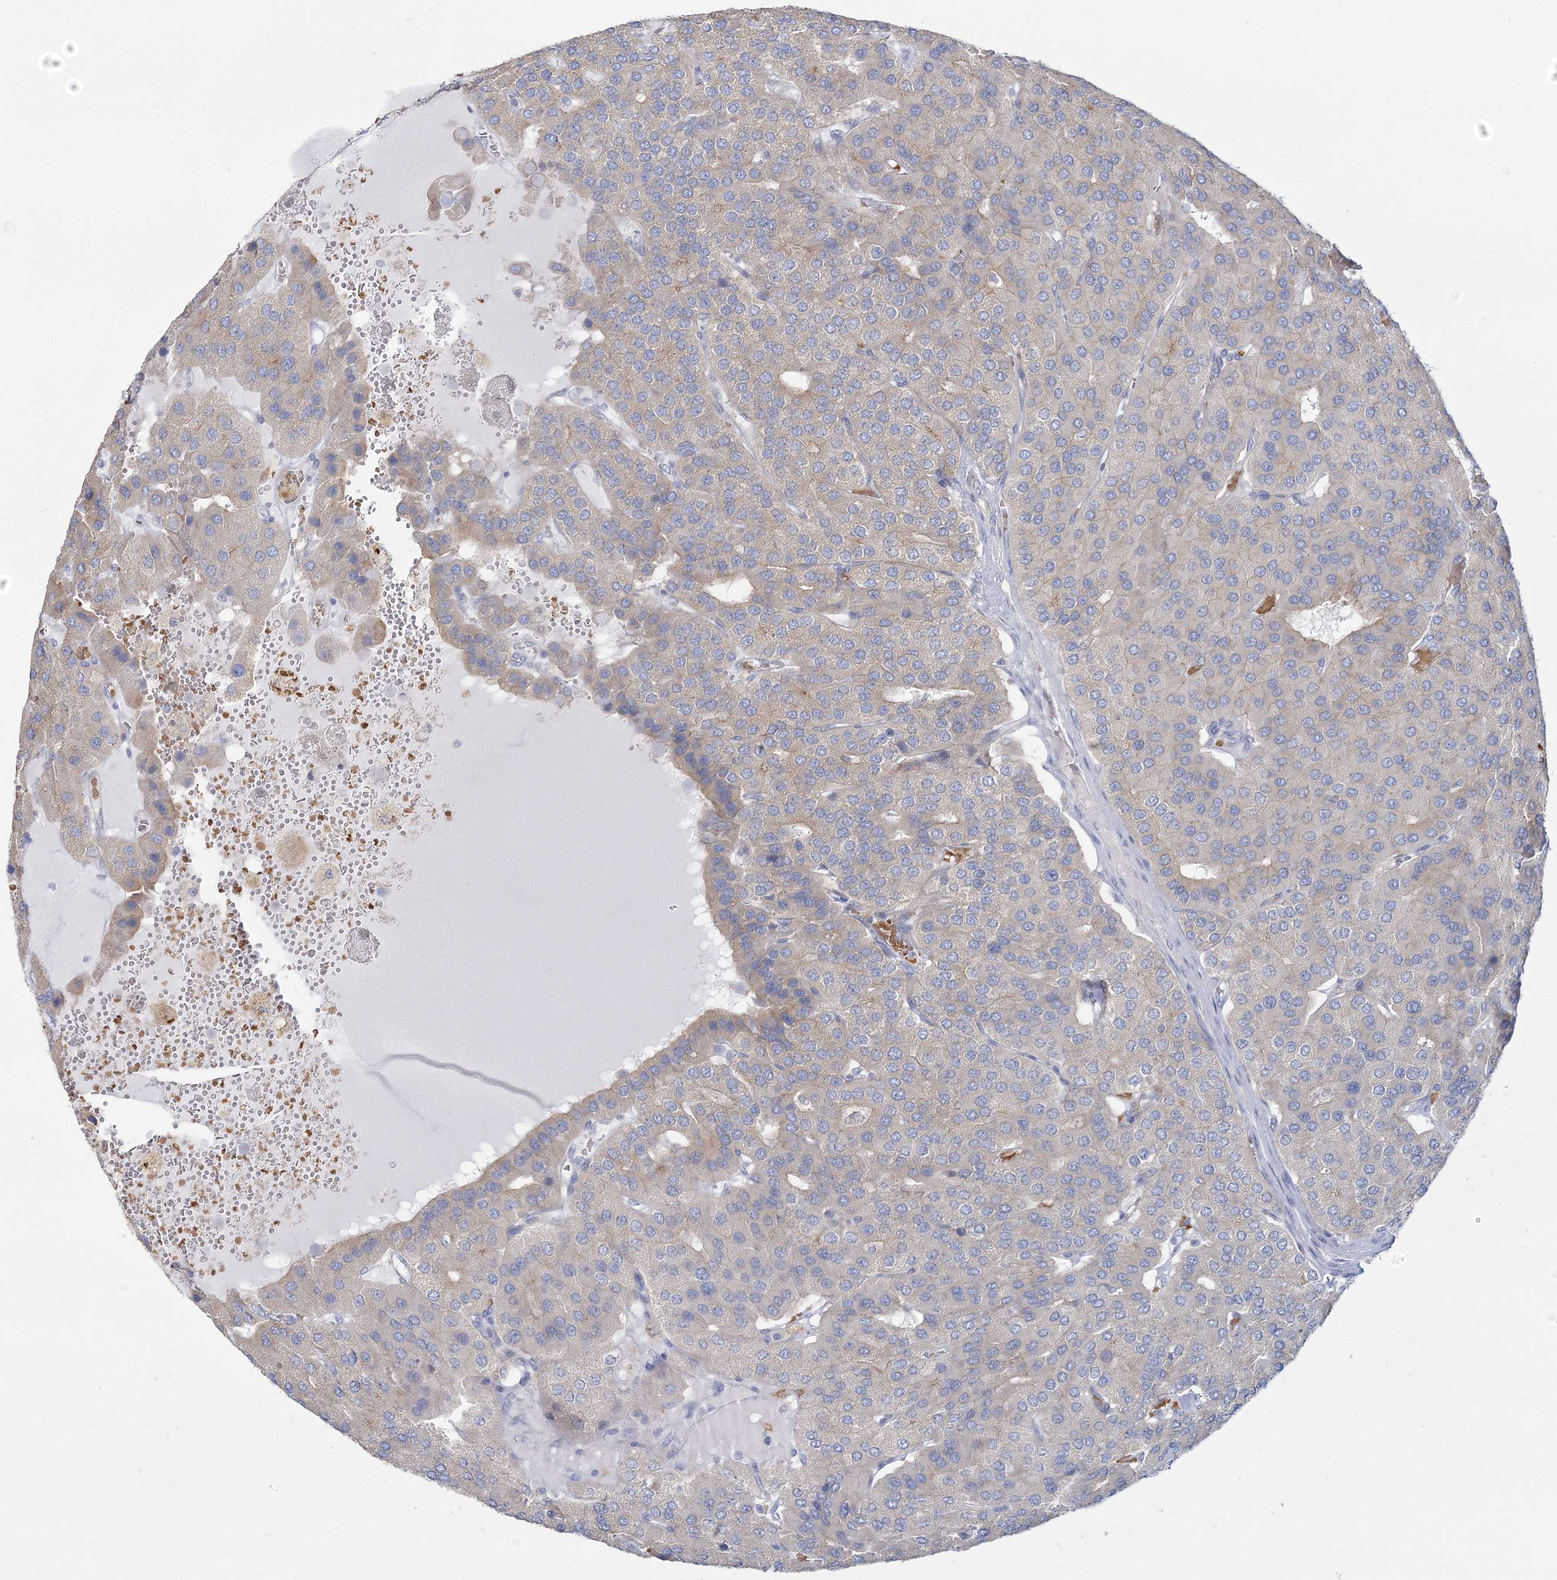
{"staining": {"intensity": "weak", "quantity": "<25%", "location": "cytoplasmic/membranous"}, "tissue": "parathyroid gland", "cell_type": "Glandular cells", "image_type": "normal", "snomed": [{"axis": "morphology", "description": "Normal tissue, NOS"}, {"axis": "morphology", "description": "Adenoma, NOS"}, {"axis": "topography", "description": "Parathyroid gland"}], "caption": "An immunohistochemistry micrograph of normal parathyroid gland is shown. There is no staining in glandular cells of parathyroid gland.", "gene": "ATP11B", "patient": {"sex": "female", "age": 86}}